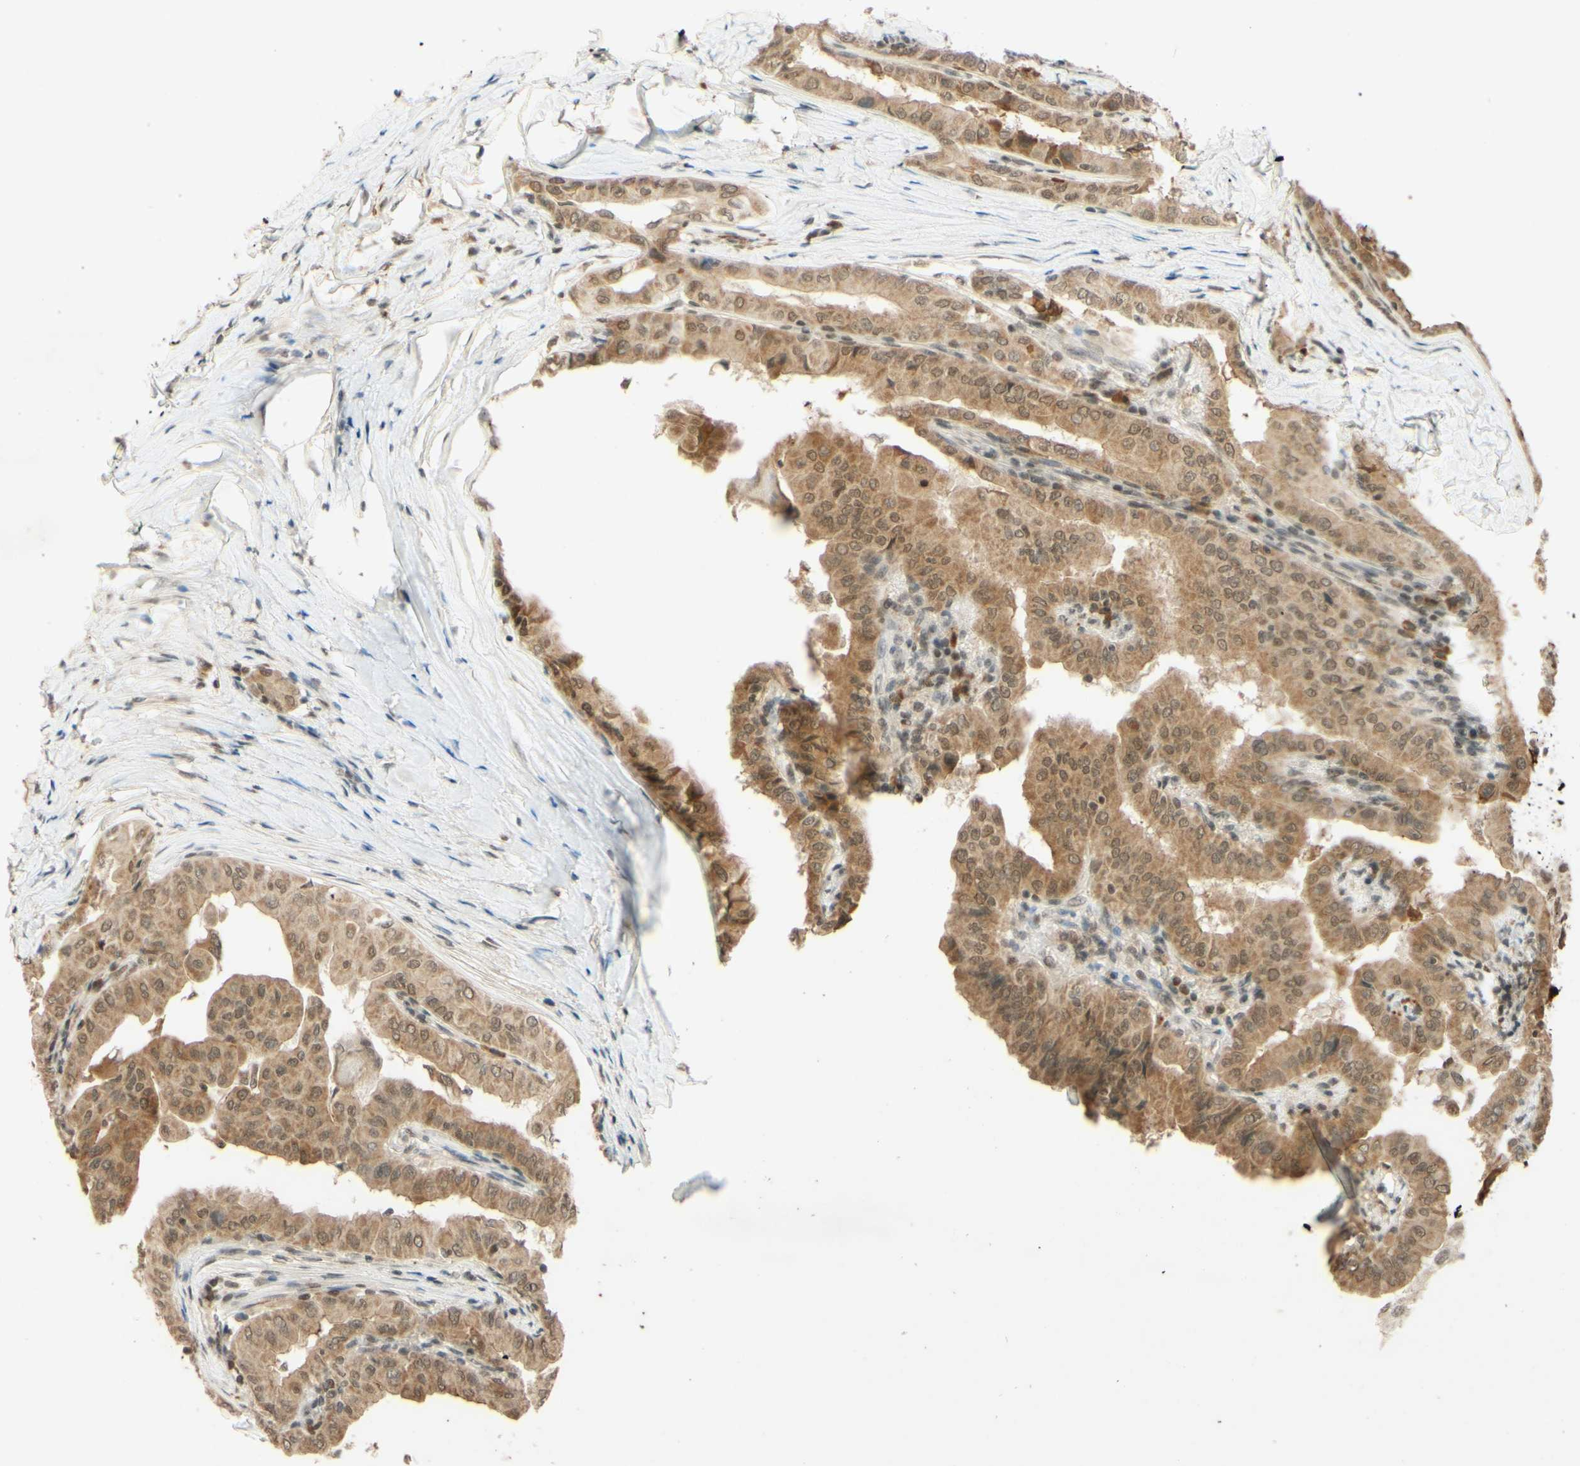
{"staining": {"intensity": "moderate", "quantity": ">75%", "location": "cytoplasmic/membranous,nuclear"}, "tissue": "thyroid cancer", "cell_type": "Tumor cells", "image_type": "cancer", "snomed": [{"axis": "morphology", "description": "Papillary adenocarcinoma, NOS"}, {"axis": "topography", "description": "Thyroid gland"}], "caption": "High-power microscopy captured an immunohistochemistry micrograph of thyroid papillary adenocarcinoma, revealing moderate cytoplasmic/membranous and nuclear positivity in about >75% of tumor cells. The protein is shown in brown color, while the nuclei are stained blue.", "gene": "SMARCB1", "patient": {"sex": "male", "age": 33}}